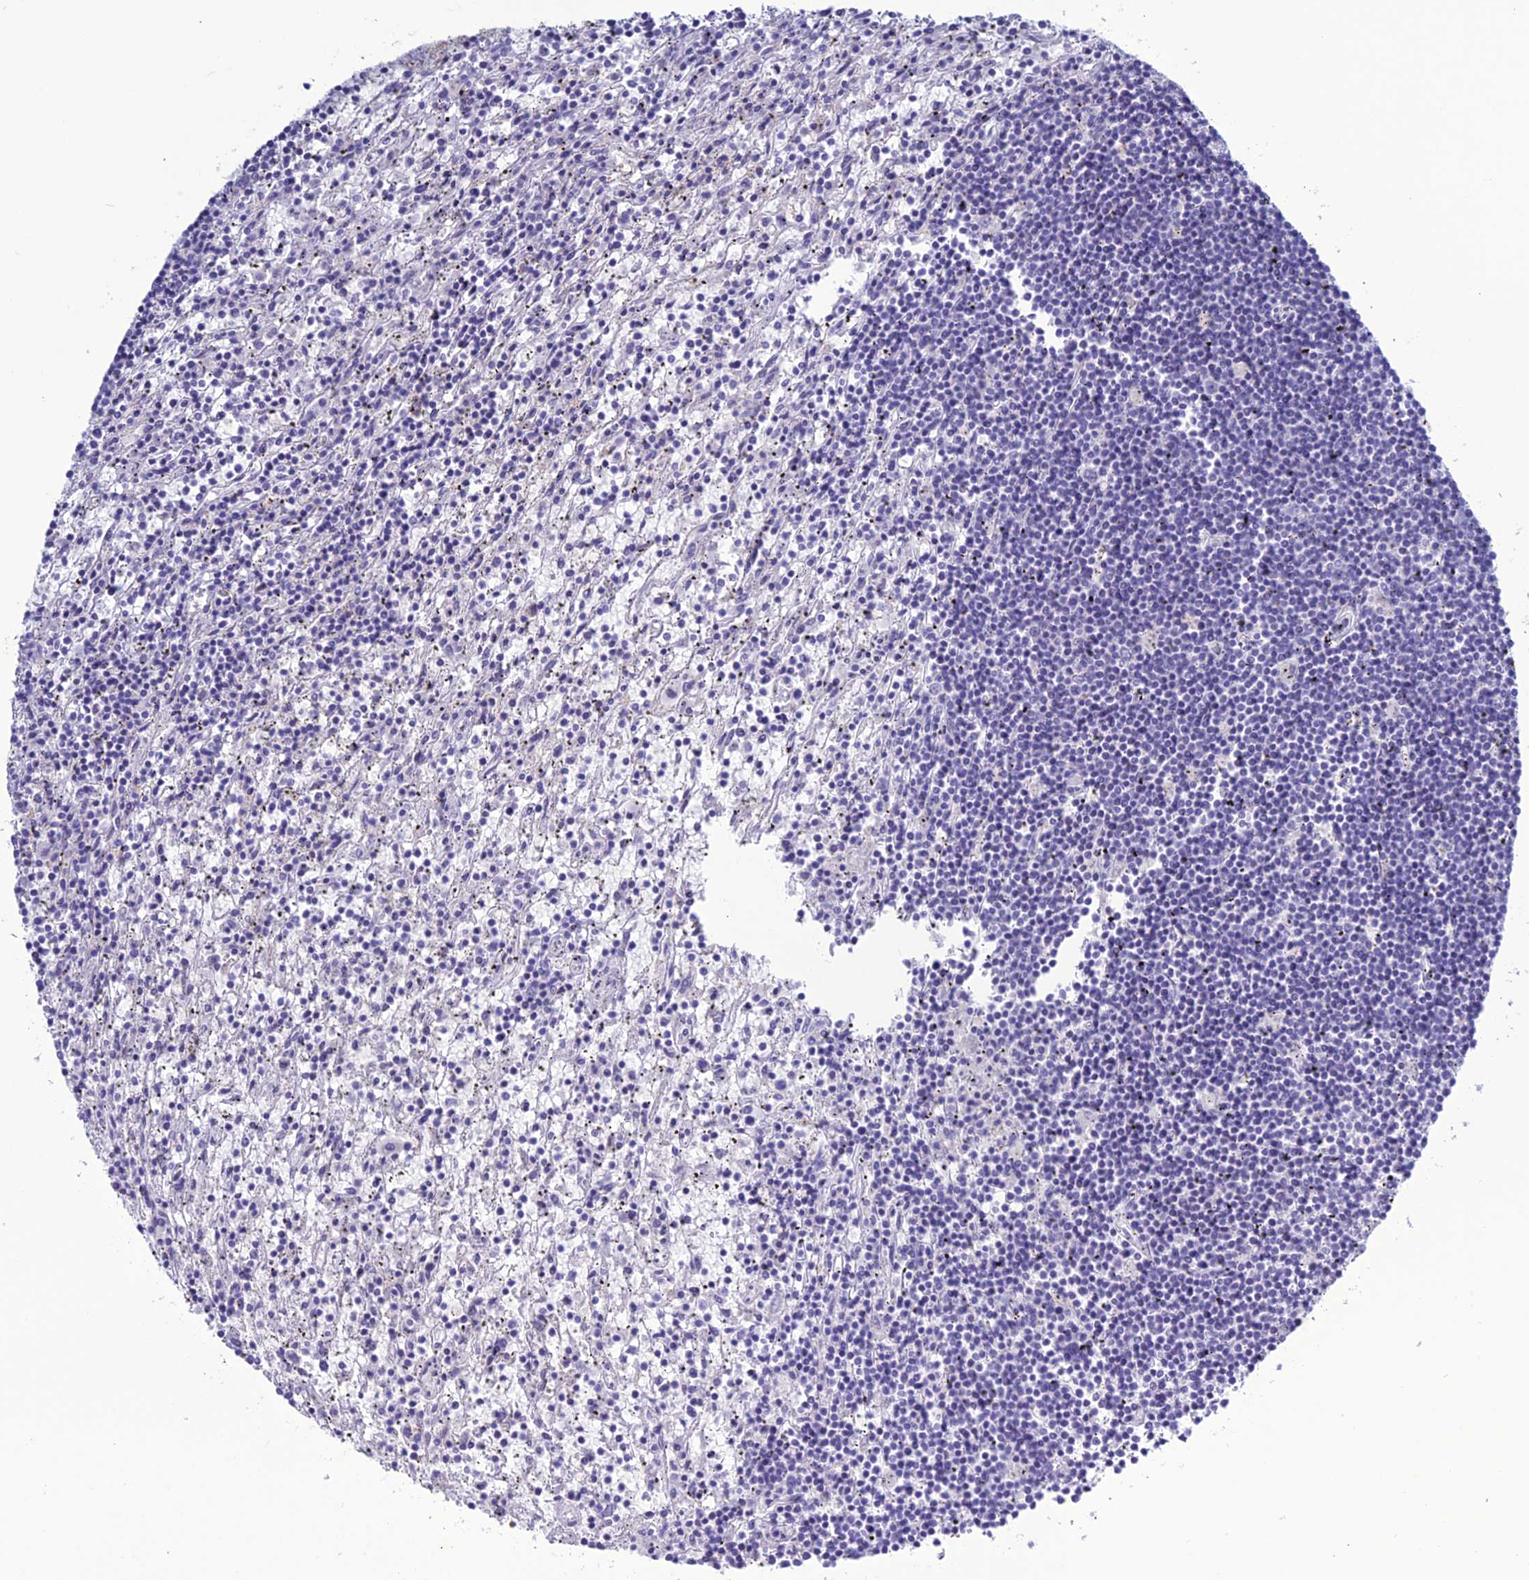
{"staining": {"intensity": "negative", "quantity": "none", "location": "none"}, "tissue": "lymphoma", "cell_type": "Tumor cells", "image_type": "cancer", "snomed": [{"axis": "morphology", "description": "Malignant lymphoma, non-Hodgkin's type, Low grade"}, {"axis": "topography", "description": "Spleen"}], "caption": "A histopathology image of human lymphoma is negative for staining in tumor cells.", "gene": "CLEC2L", "patient": {"sex": "male", "age": 76}}